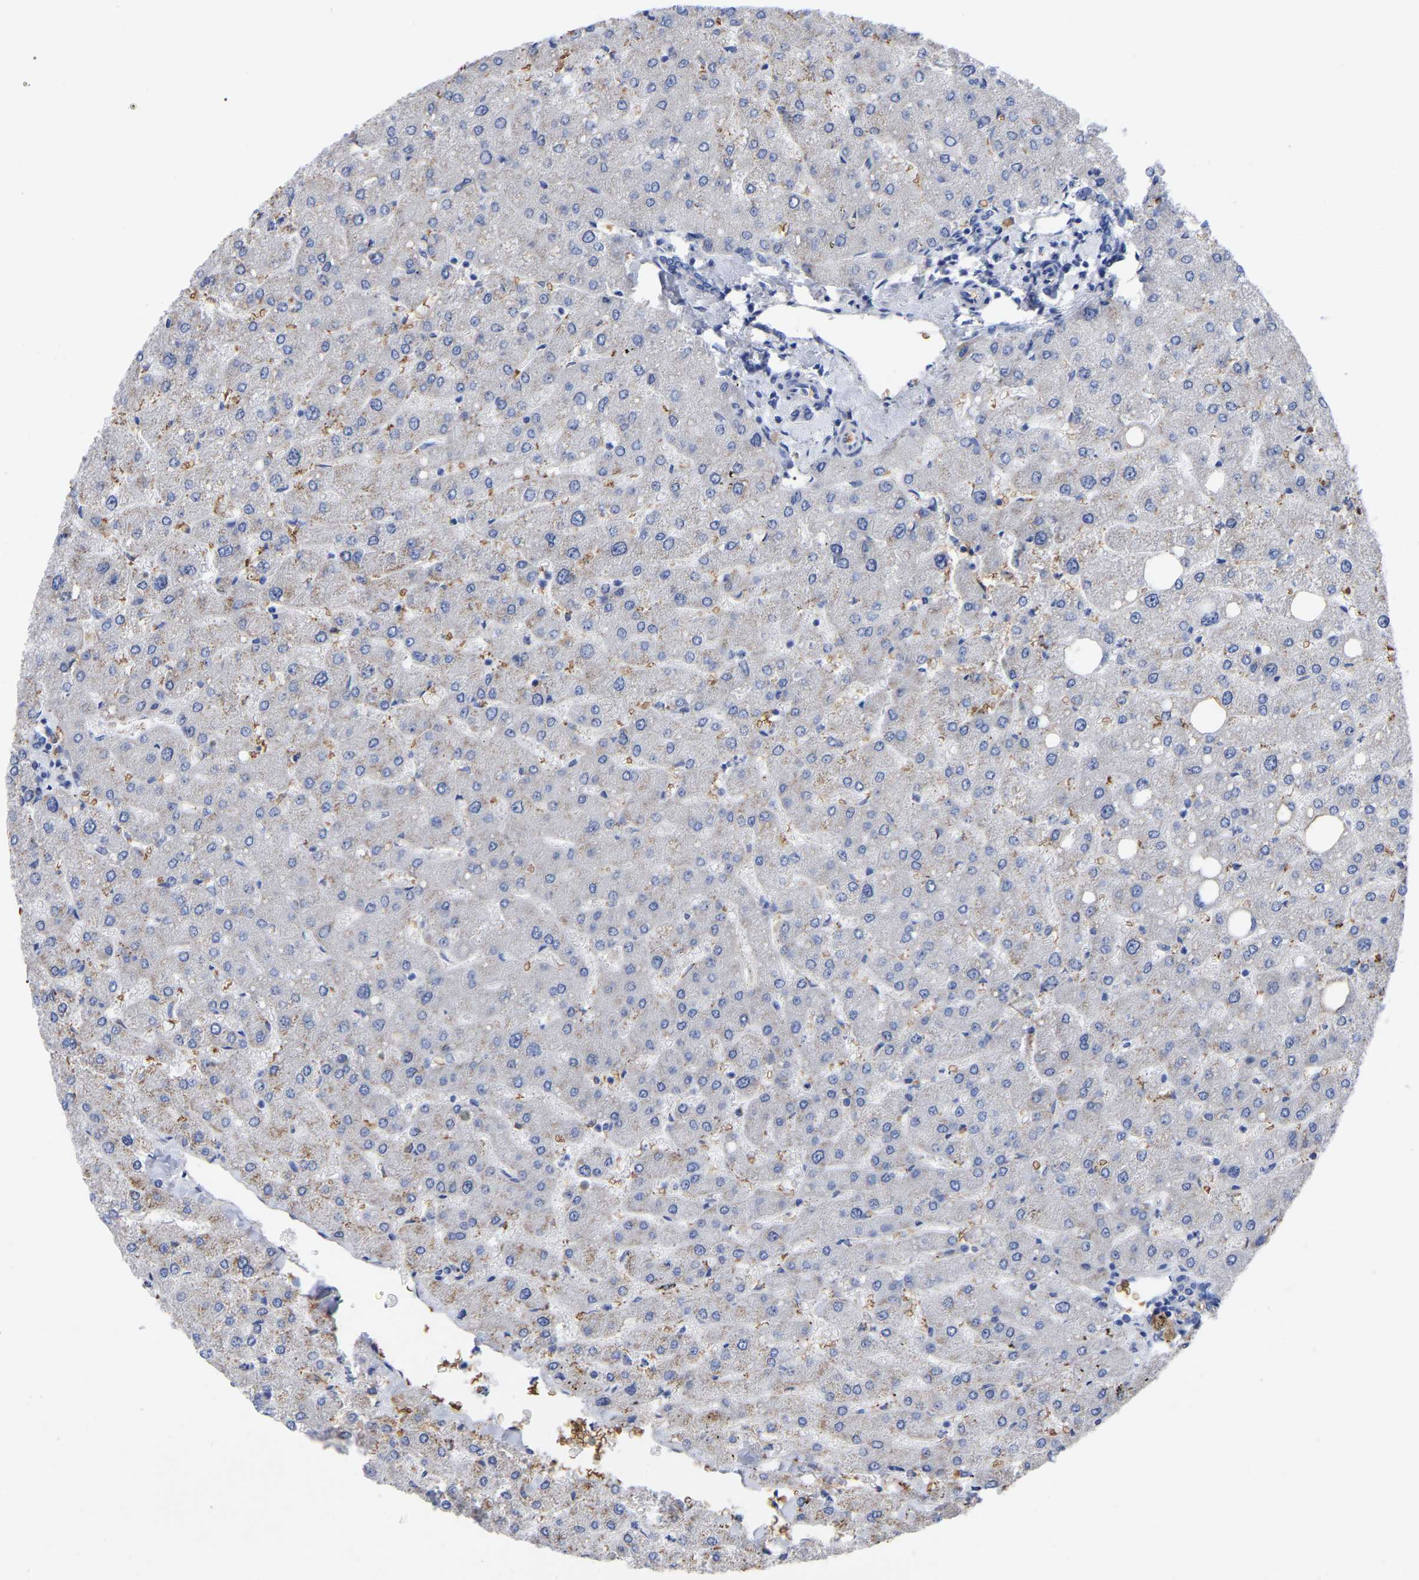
{"staining": {"intensity": "negative", "quantity": "none", "location": "none"}, "tissue": "liver", "cell_type": "Cholangiocytes", "image_type": "normal", "snomed": [{"axis": "morphology", "description": "Normal tissue, NOS"}, {"axis": "topography", "description": "Liver"}], "caption": "Immunohistochemistry image of normal liver stained for a protein (brown), which demonstrates no expression in cholangiocytes. (Stains: DAB IHC with hematoxylin counter stain, Microscopy: brightfield microscopy at high magnification).", "gene": "GDF3", "patient": {"sex": "male", "age": 55}}